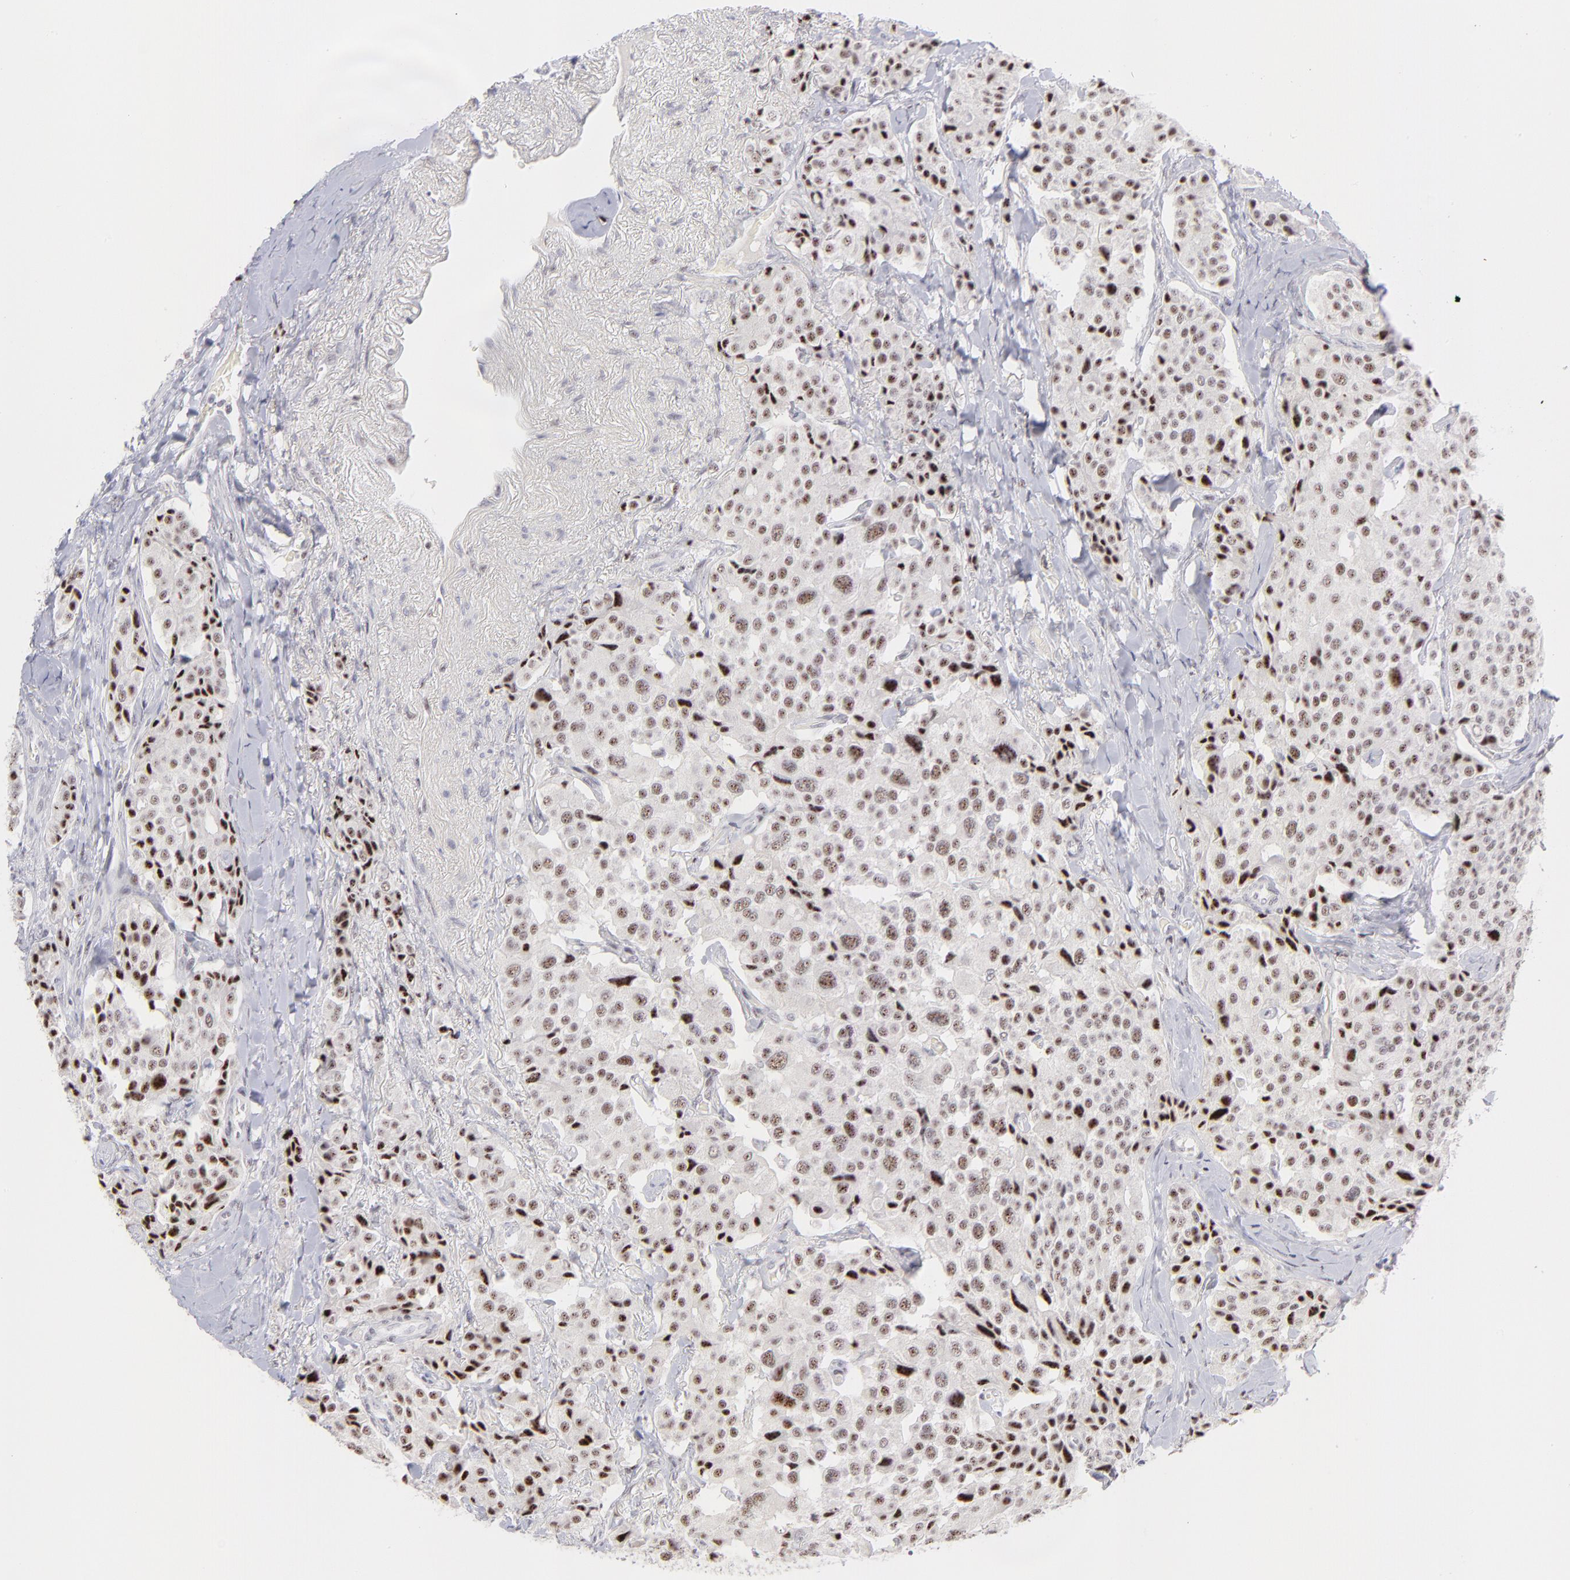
{"staining": {"intensity": "moderate", "quantity": ">75%", "location": "nuclear"}, "tissue": "carcinoid", "cell_type": "Tumor cells", "image_type": "cancer", "snomed": [{"axis": "morphology", "description": "Carcinoid, malignant, NOS"}, {"axis": "topography", "description": "Colon"}], "caption": "Moderate nuclear expression for a protein is identified in about >75% of tumor cells of malignant carcinoid using immunohistochemistry.", "gene": "CDC25C", "patient": {"sex": "female", "age": 61}}